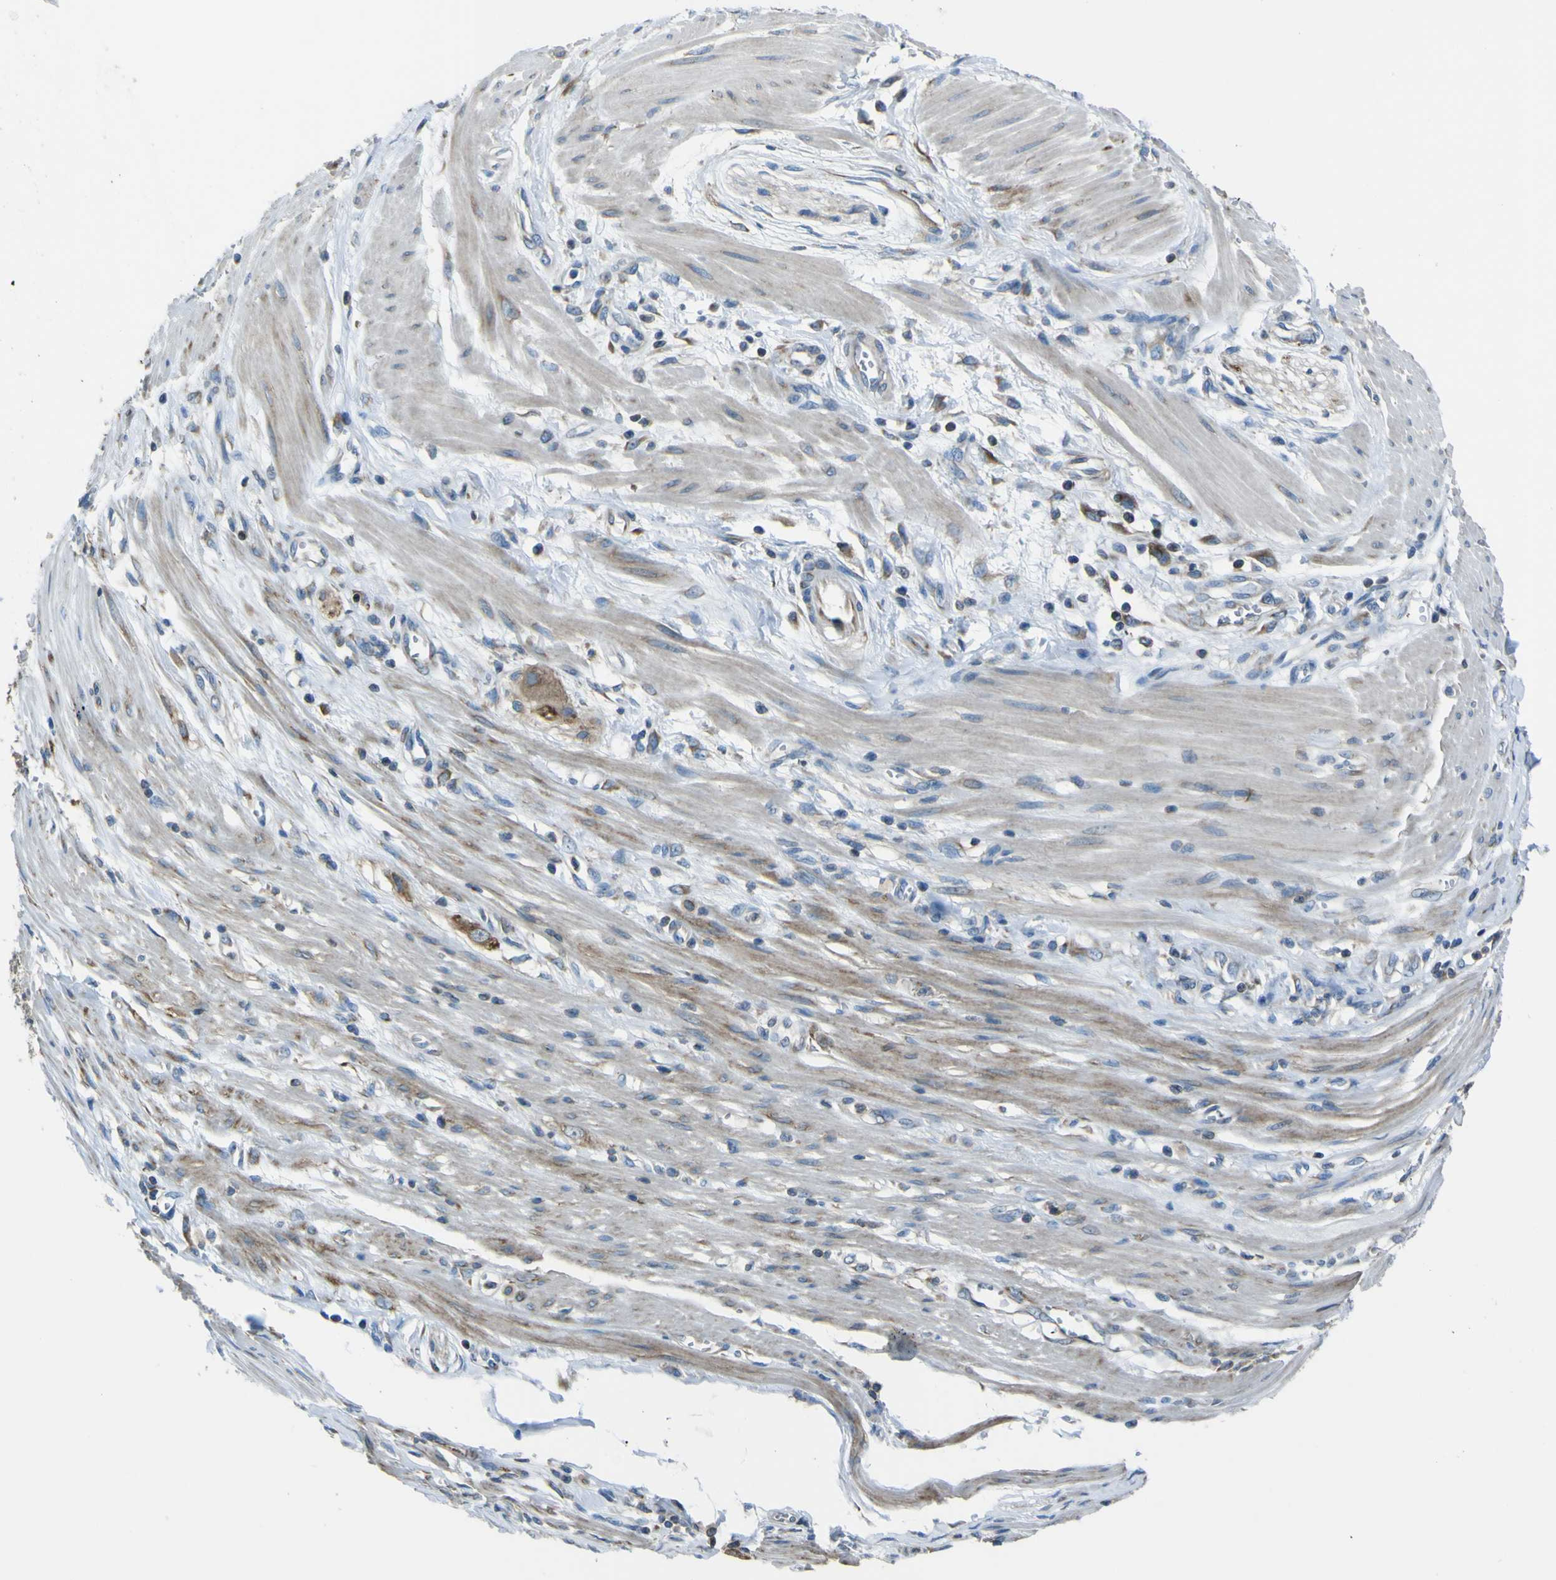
{"staining": {"intensity": "moderate", "quantity": ">75%", "location": "cytoplasmic/membranous"}, "tissue": "pancreatic cancer", "cell_type": "Tumor cells", "image_type": "cancer", "snomed": [{"axis": "morphology", "description": "Adenocarcinoma, NOS"}, {"axis": "topography", "description": "Pancreas"}], "caption": "A brown stain shows moderate cytoplasmic/membranous positivity of a protein in human adenocarcinoma (pancreatic) tumor cells.", "gene": "STIM1", "patient": {"sex": "female", "age": 75}}